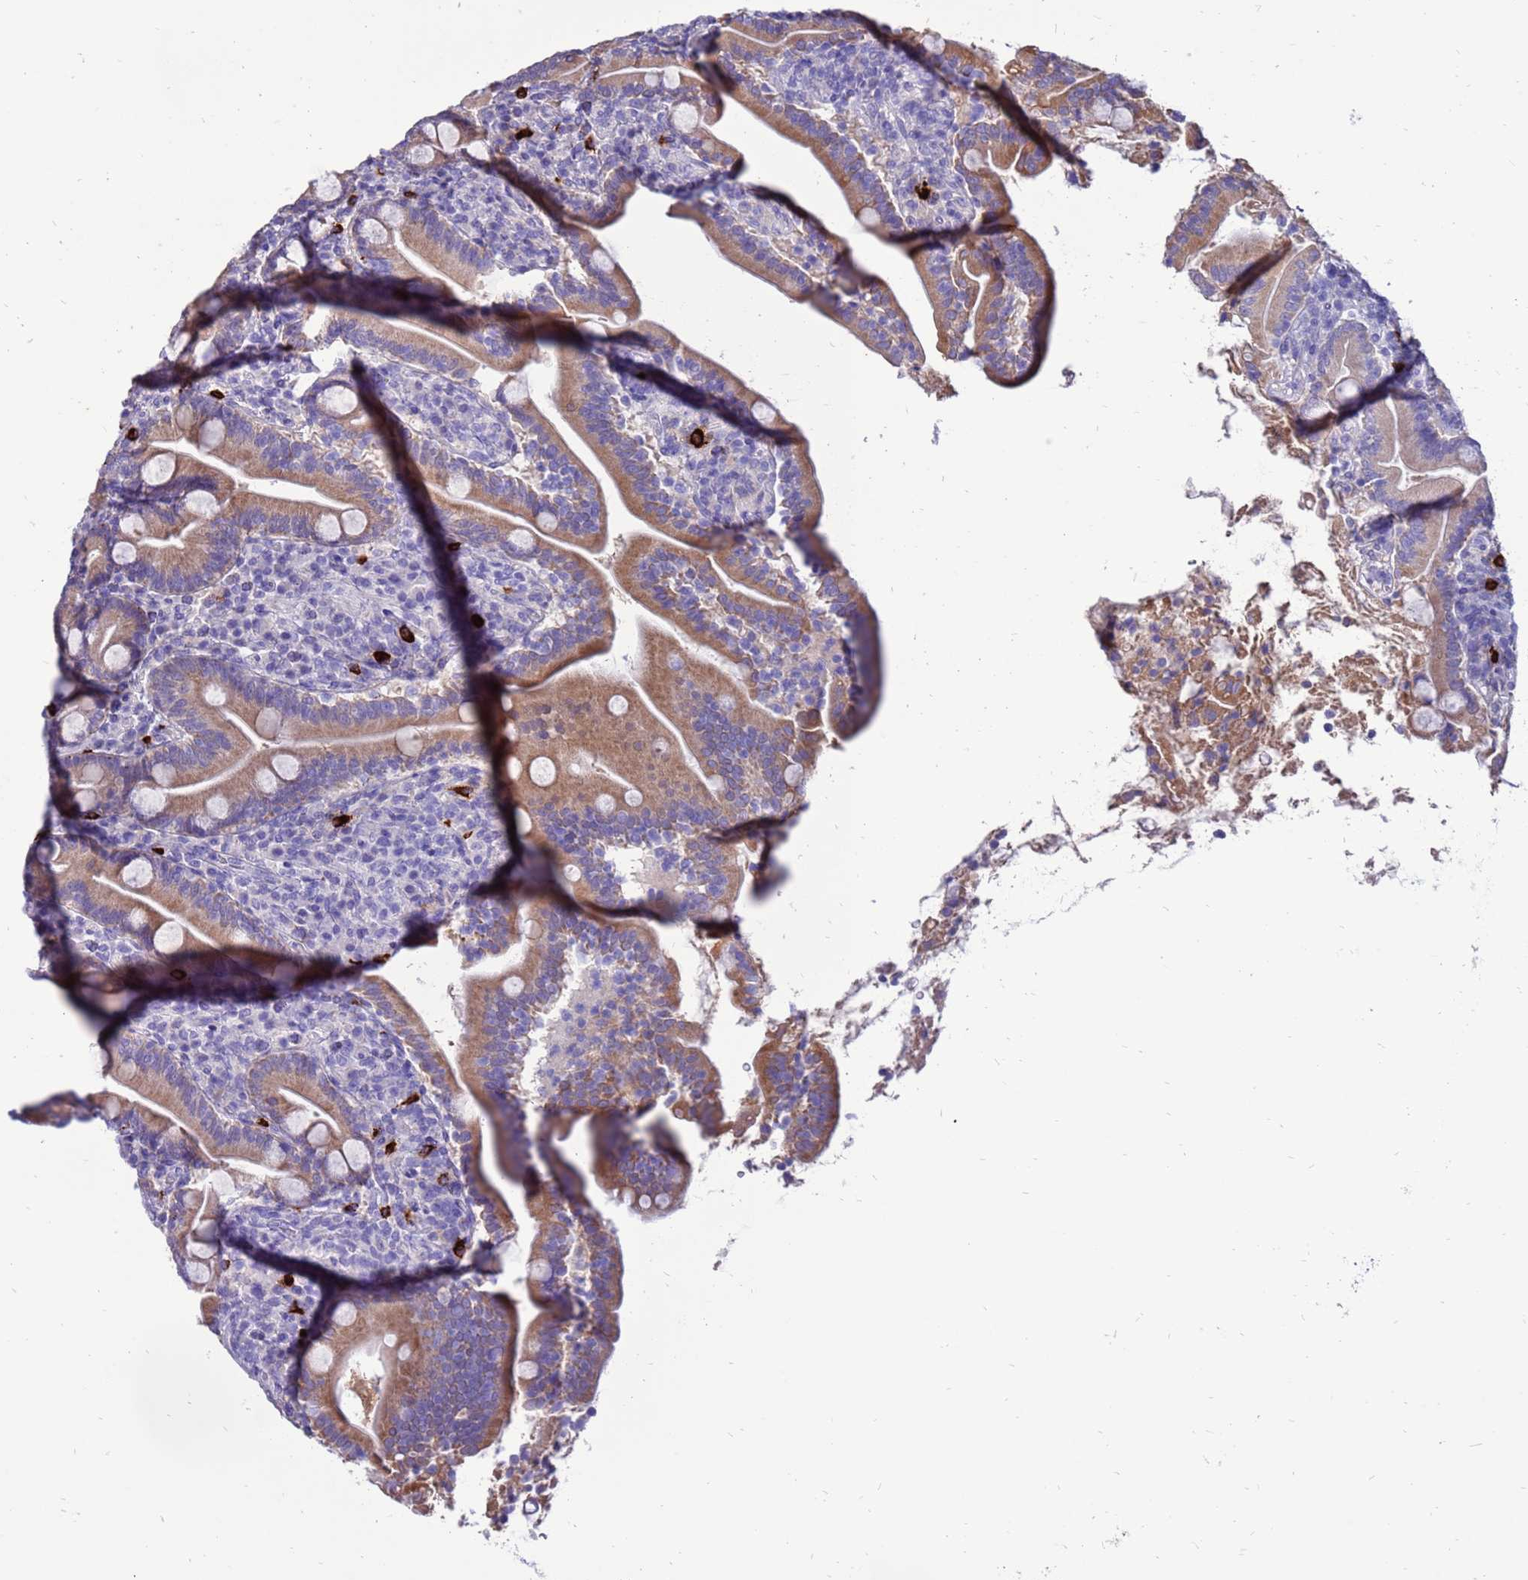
{"staining": {"intensity": "moderate", "quantity": "<25%", "location": "cytoplasmic/membranous"}, "tissue": "duodenum", "cell_type": "Glandular cells", "image_type": "normal", "snomed": [{"axis": "morphology", "description": "Normal tissue, NOS"}, {"axis": "topography", "description": "Duodenum"}], "caption": "Immunohistochemistry (IHC) staining of normal duodenum, which shows low levels of moderate cytoplasmic/membranous staining in approximately <25% of glandular cells indicating moderate cytoplasmic/membranous protein staining. The staining was performed using DAB (brown) for protein detection and nuclei were counterstained in hematoxylin (blue).", "gene": "PDE10A", "patient": {"sex": "male", "age": 35}}